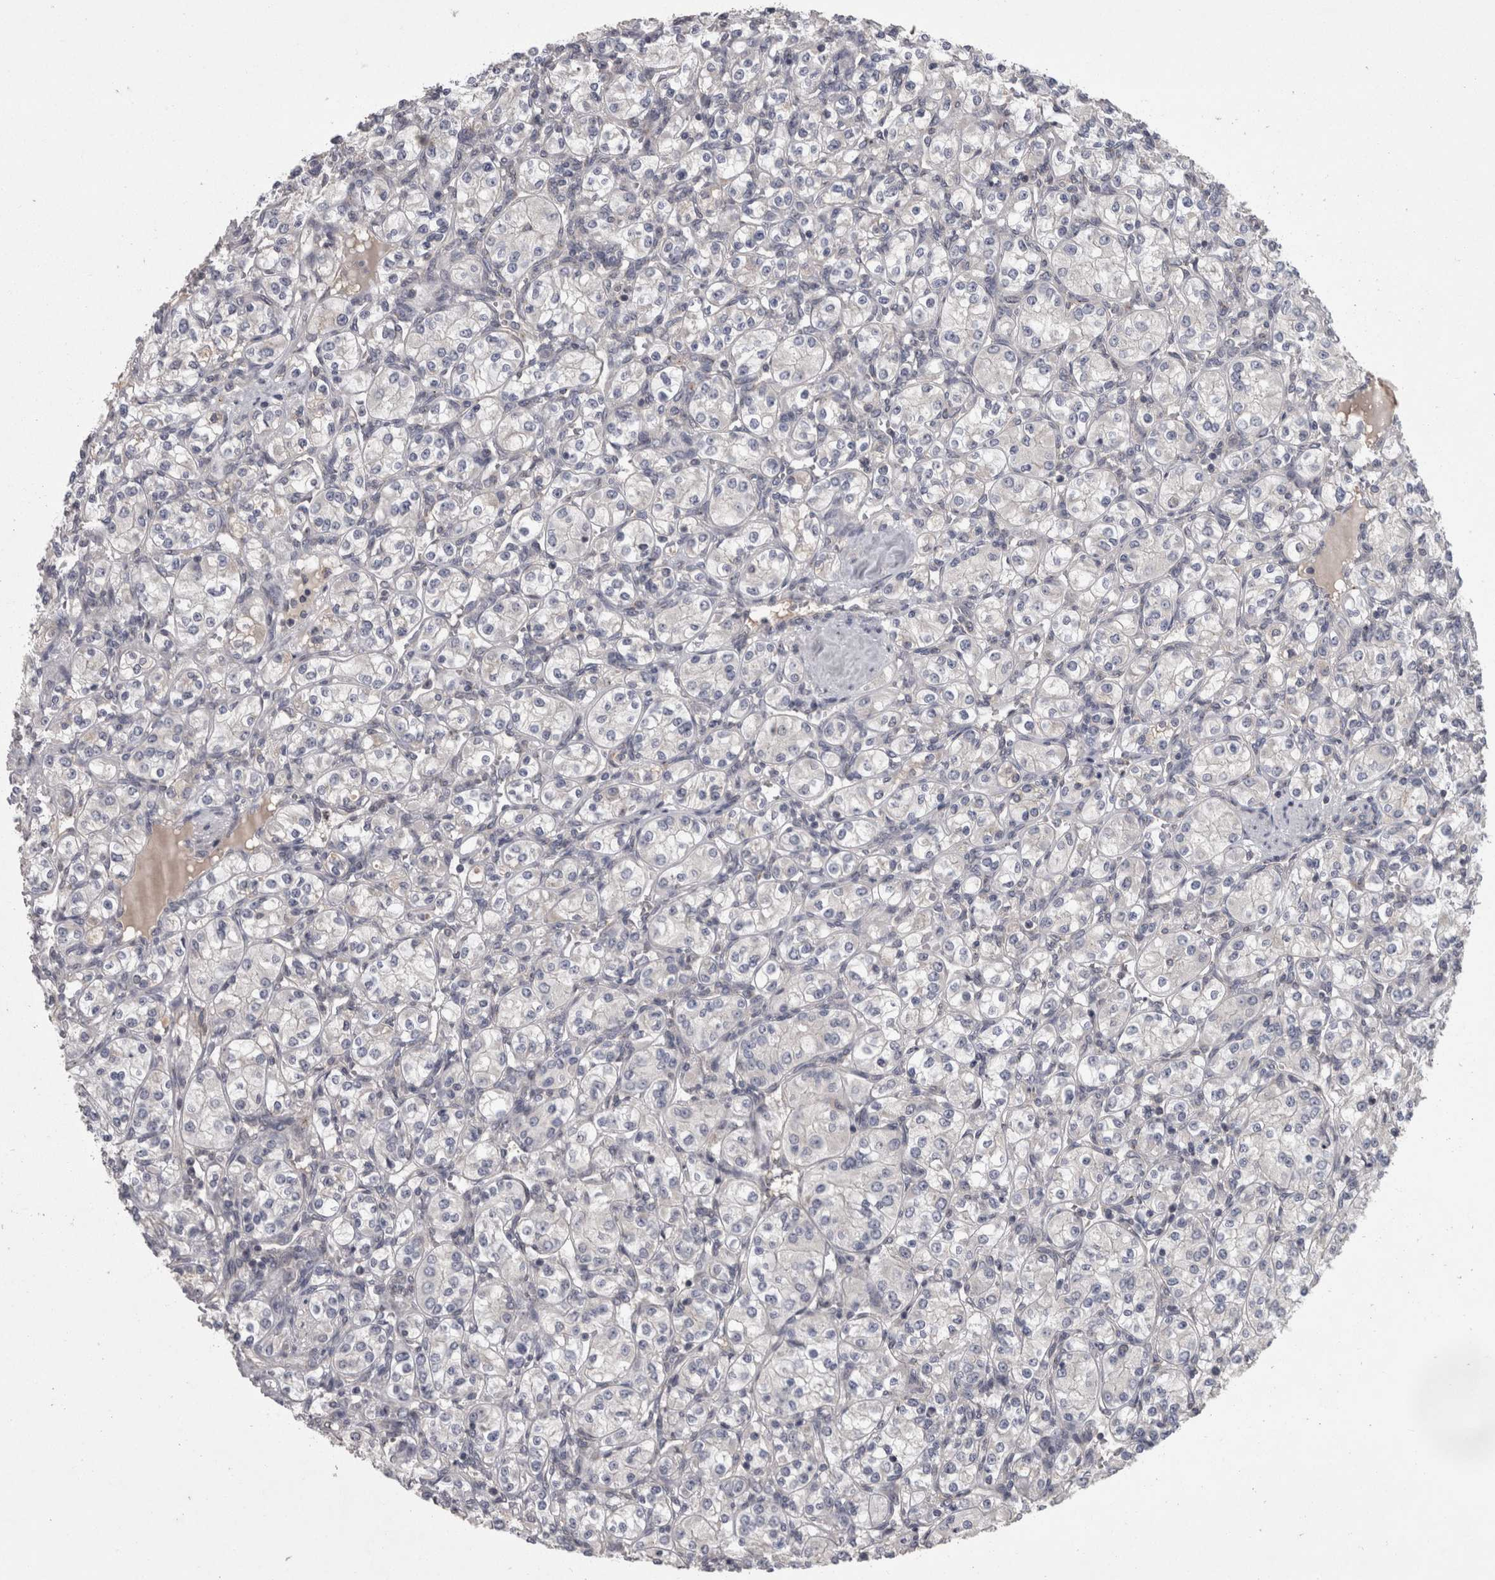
{"staining": {"intensity": "negative", "quantity": "none", "location": "none"}, "tissue": "renal cancer", "cell_type": "Tumor cells", "image_type": "cancer", "snomed": [{"axis": "morphology", "description": "Adenocarcinoma, NOS"}, {"axis": "topography", "description": "Kidney"}], "caption": "High magnification brightfield microscopy of renal cancer stained with DAB (brown) and counterstained with hematoxylin (blue): tumor cells show no significant expression. (Immunohistochemistry (ihc), brightfield microscopy, high magnification).", "gene": "PCM1", "patient": {"sex": "male", "age": 77}}